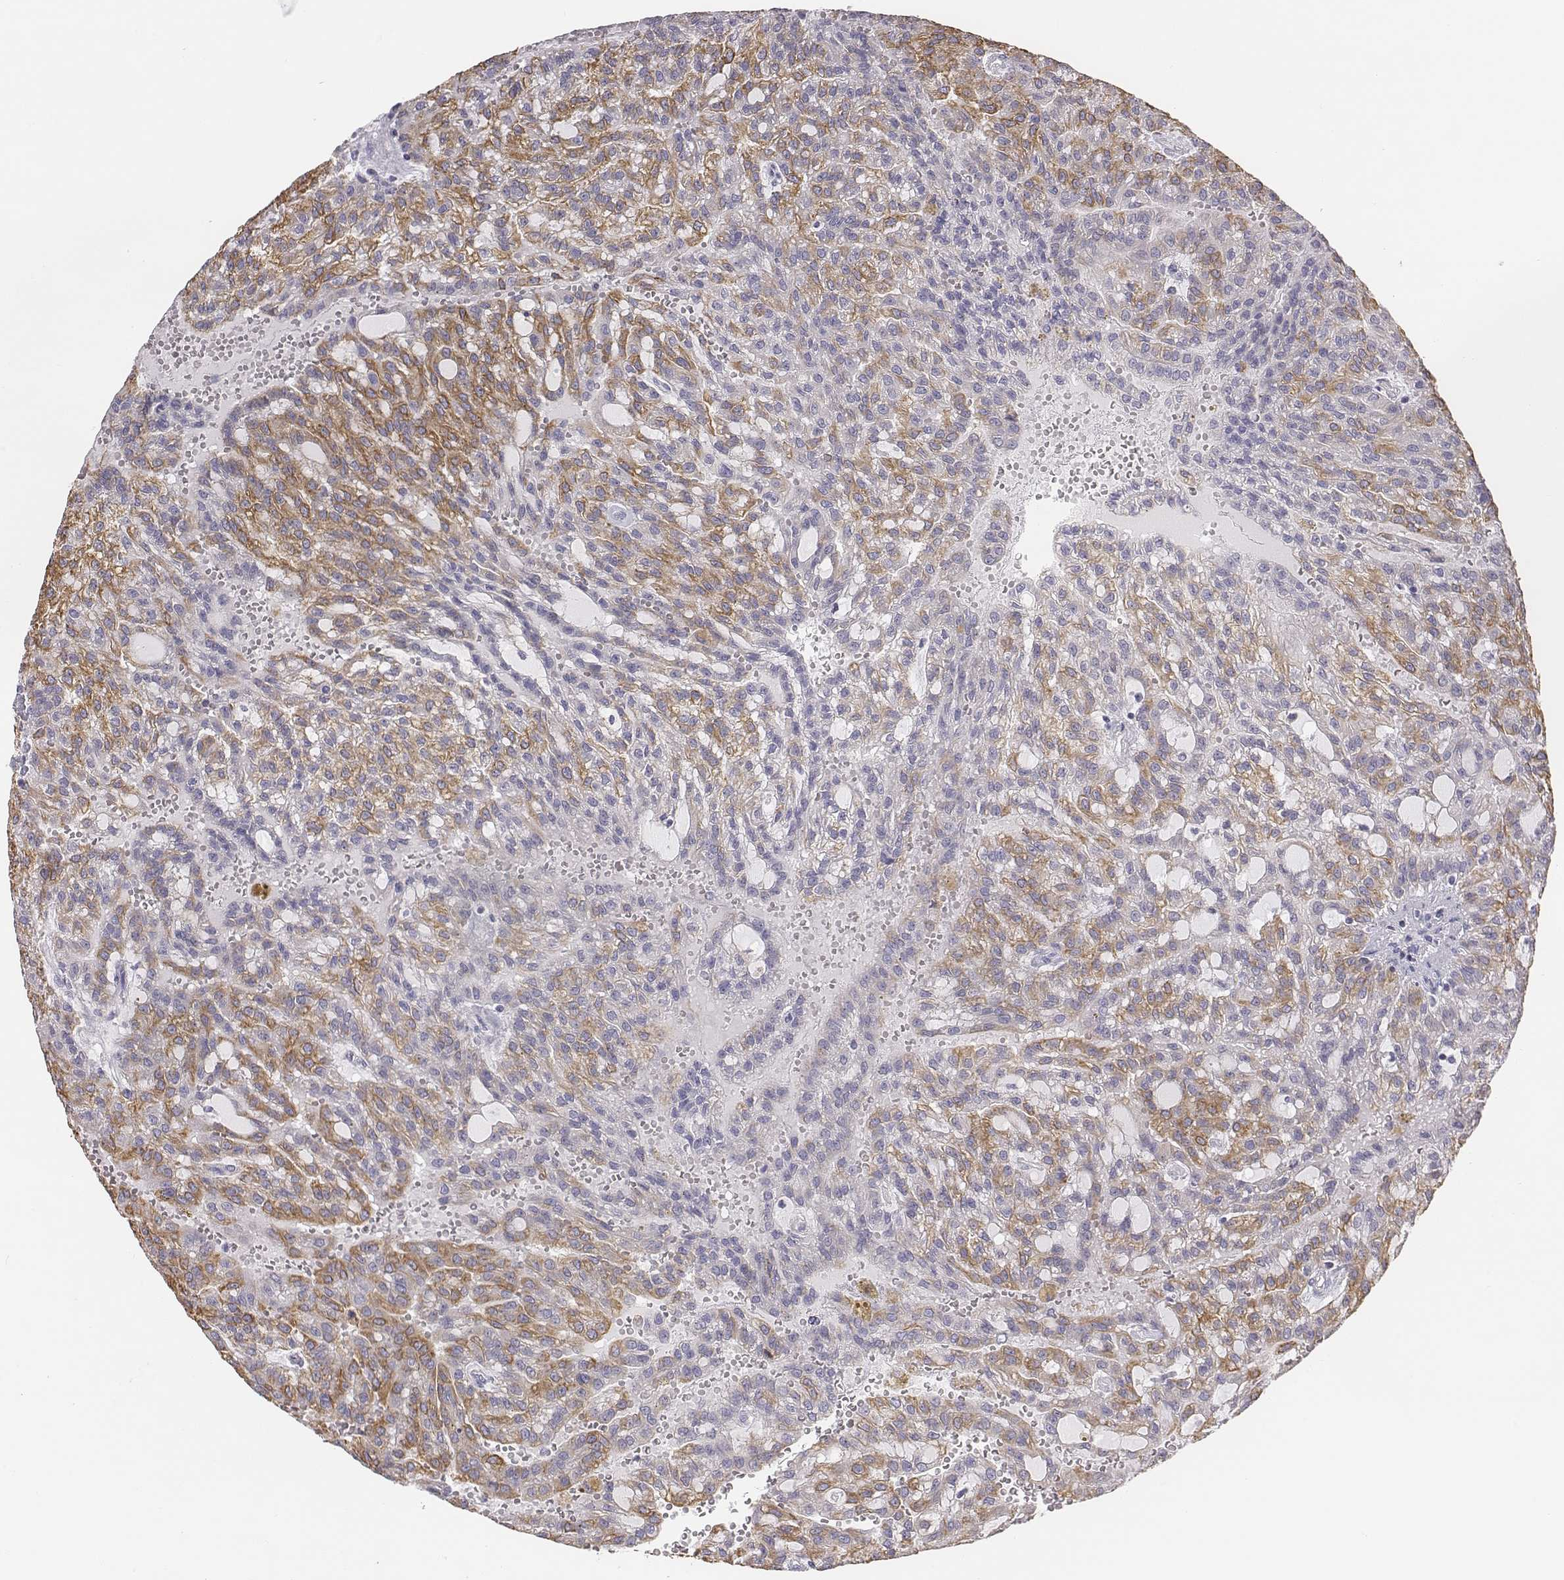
{"staining": {"intensity": "moderate", "quantity": "25%-75%", "location": "cytoplasmic/membranous"}, "tissue": "renal cancer", "cell_type": "Tumor cells", "image_type": "cancer", "snomed": [{"axis": "morphology", "description": "Adenocarcinoma, NOS"}, {"axis": "topography", "description": "Kidney"}], "caption": "A high-resolution photomicrograph shows immunohistochemistry staining of adenocarcinoma (renal), which displays moderate cytoplasmic/membranous positivity in about 25%-75% of tumor cells.", "gene": "CHST14", "patient": {"sex": "male", "age": 63}}